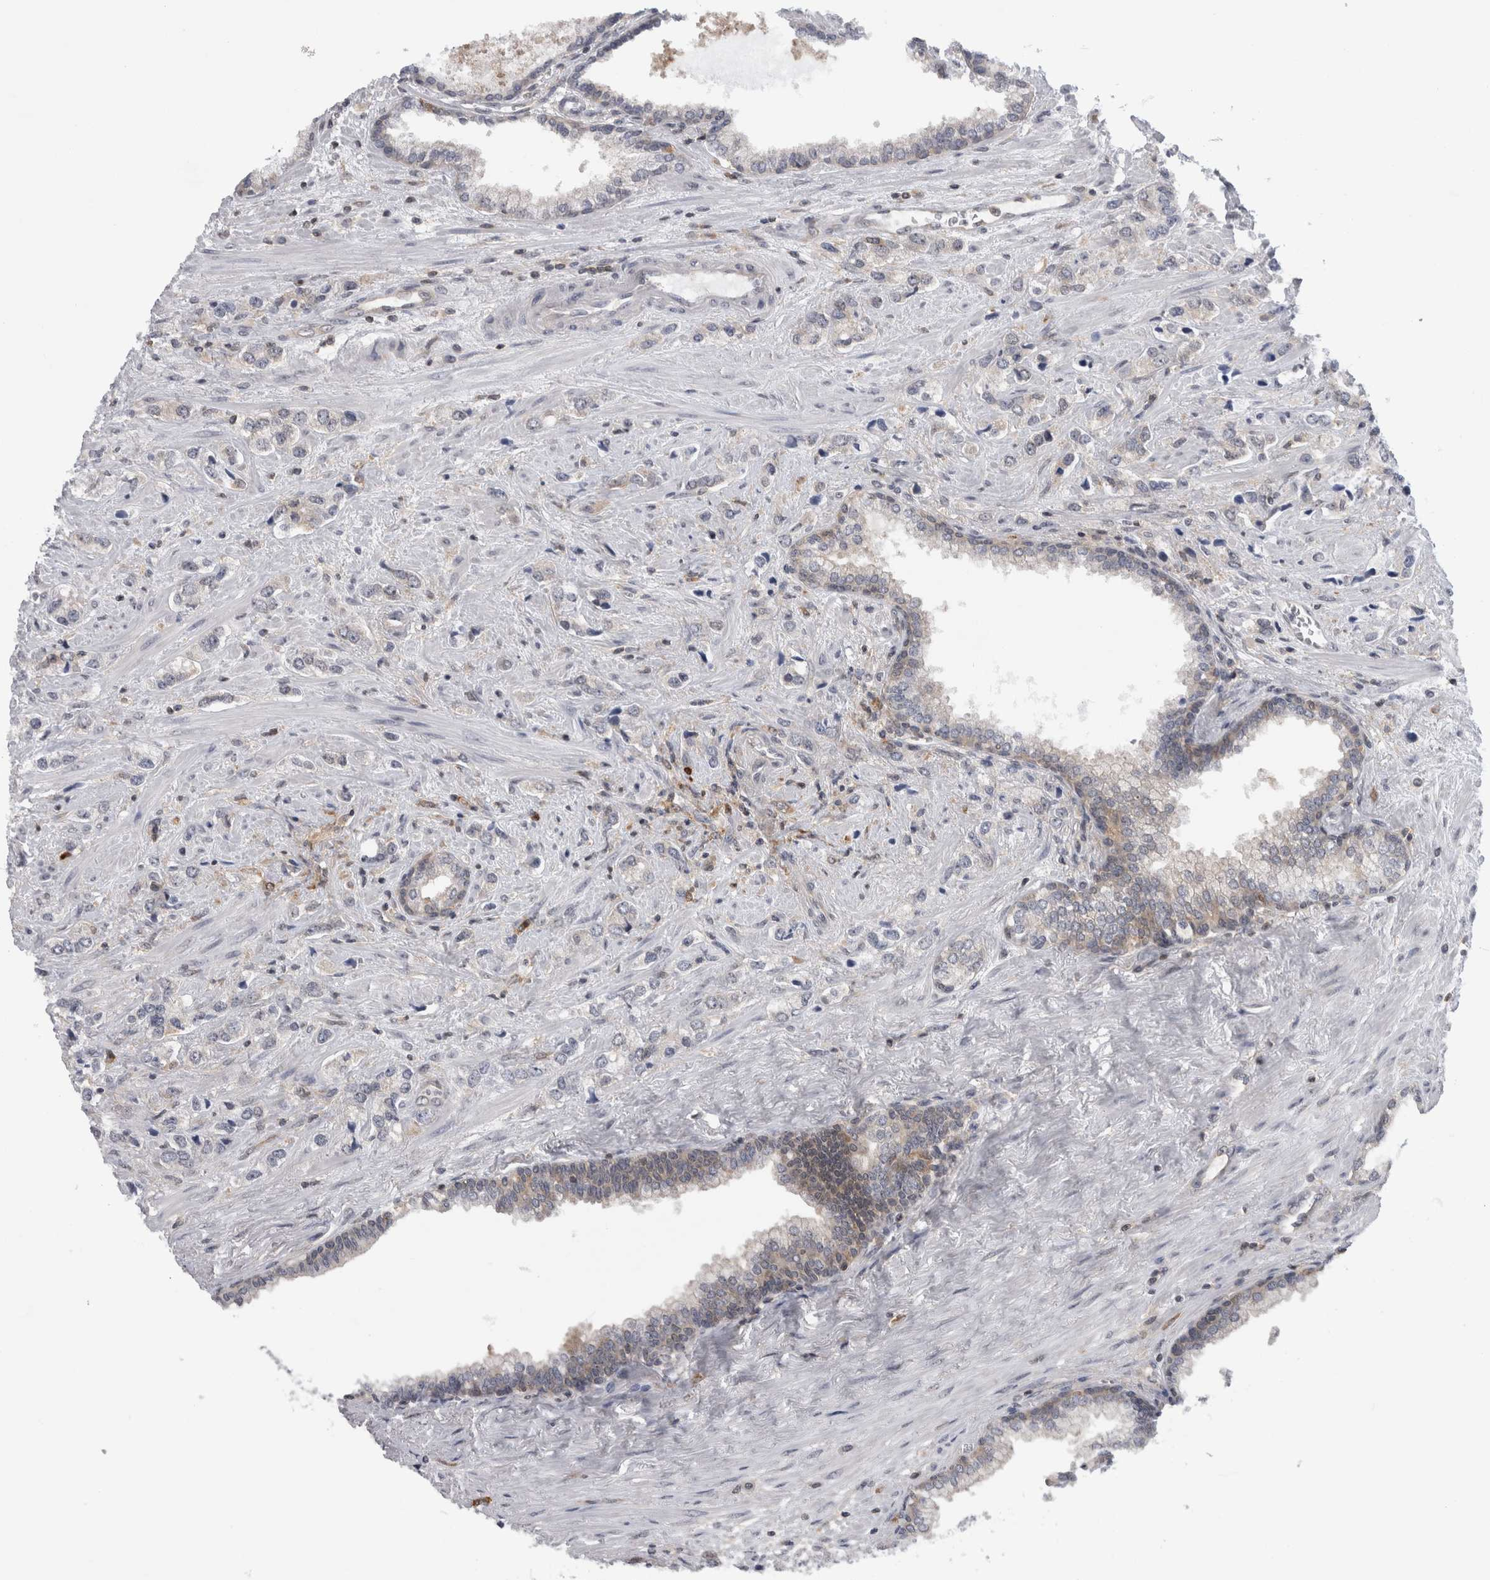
{"staining": {"intensity": "weak", "quantity": "25%-75%", "location": "cytoplasmic/membranous"}, "tissue": "prostate cancer", "cell_type": "Tumor cells", "image_type": "cancer", "snomed": [{"axis": "morphology", "description": "Adenocarcinoma, High grade"}, {"axis": "topography", "description": "Prostate"}], "caption": "Tumor cells exhibit low levels of weak cytoplasmic/membranous staining in approximately 25%-75% of cells in human high-grade adenocarcinoma (prostate).", "gene": "CACYBP", "patient": {"sex": "male", "age": 66}}